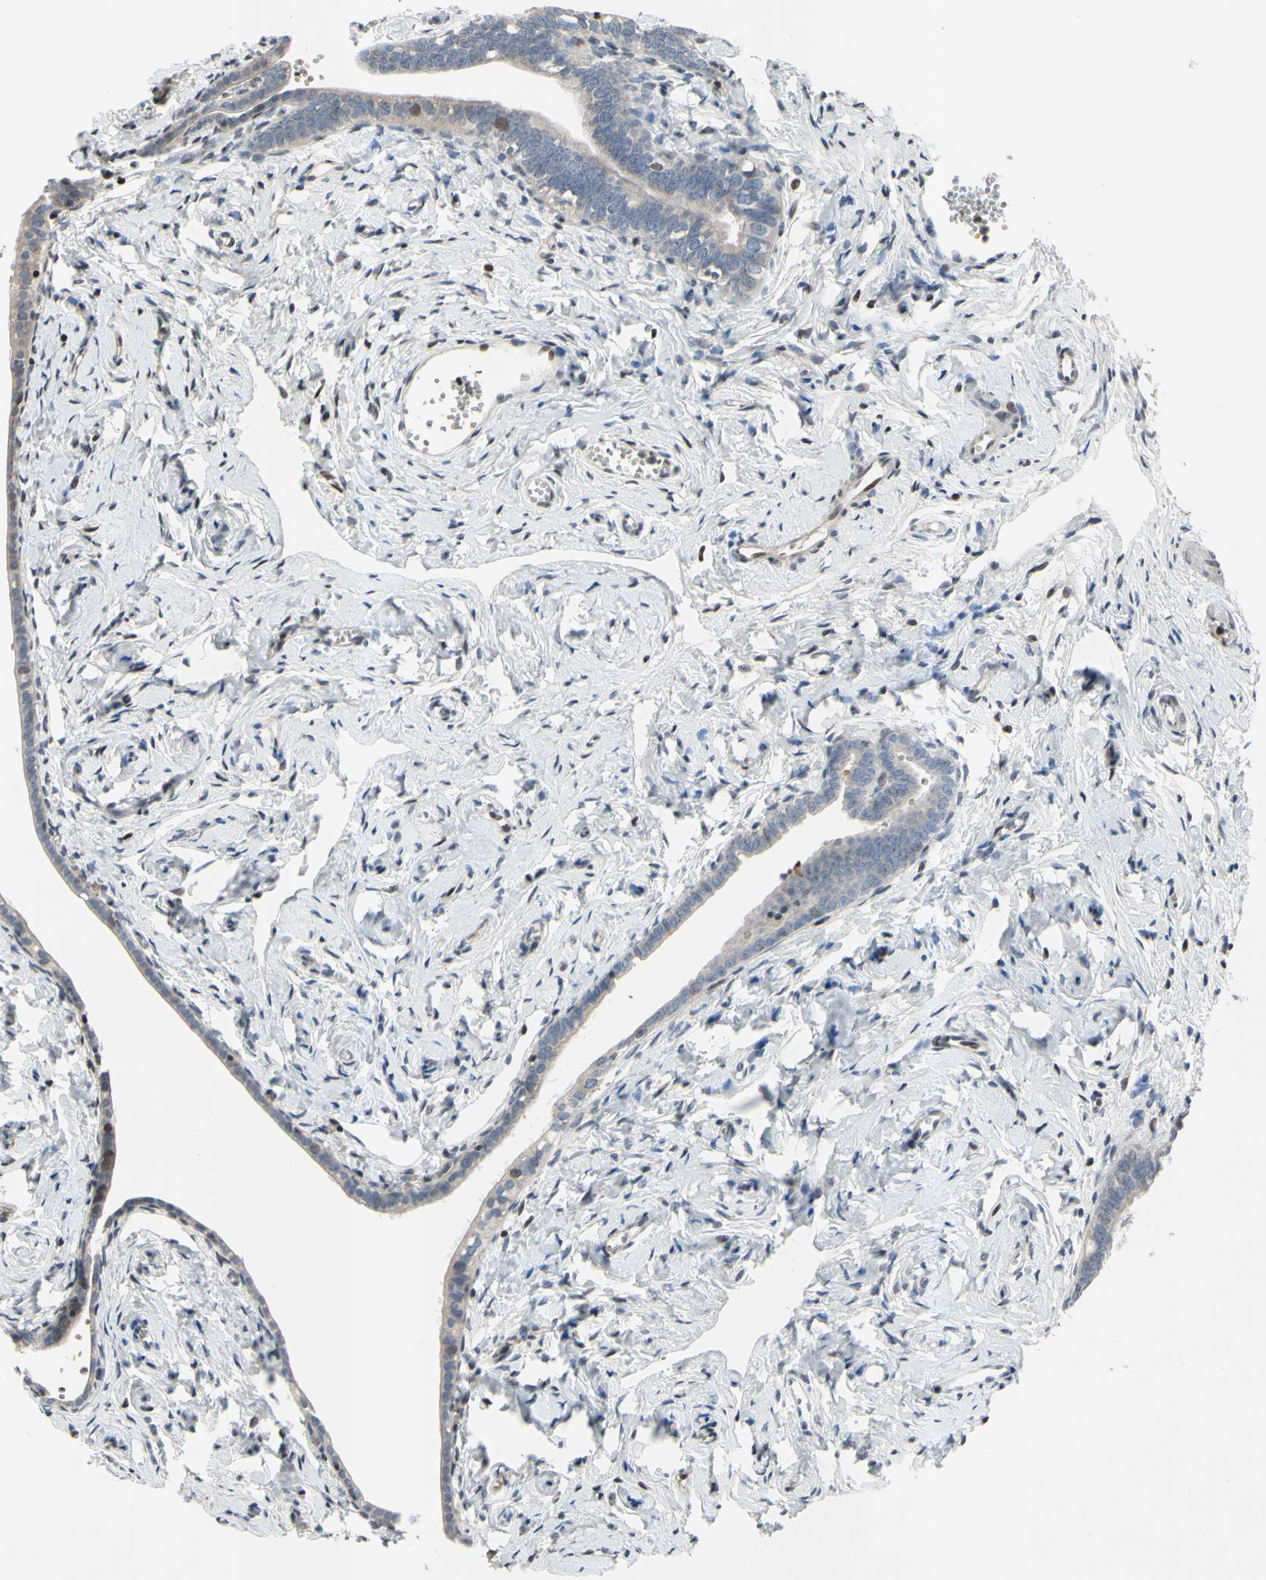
{"staining": {"intensity": "moderate", "quantity": "<25%", "location": "nuclear"}, "tissue": "fallopian tube", "cell_type": "Glandular cells", "image_type": "normal", "snomed": [{"axis": "morphology", "description": "Normal tissue, NOS"}, {"axis": "topography", "description": "Fallopian tube"}], "caption": "The image shows immunohistochemical staining of unremarkable fallopian tube. There is moderate nuclear positivity is seen in about <25% of glandular cells. (DAB (3,3'-diaminobenzidine) IHC with brightfield microscopy, high magnification).", "gene": "ARG1", "patient": {"sex": "female", "age": 71}}